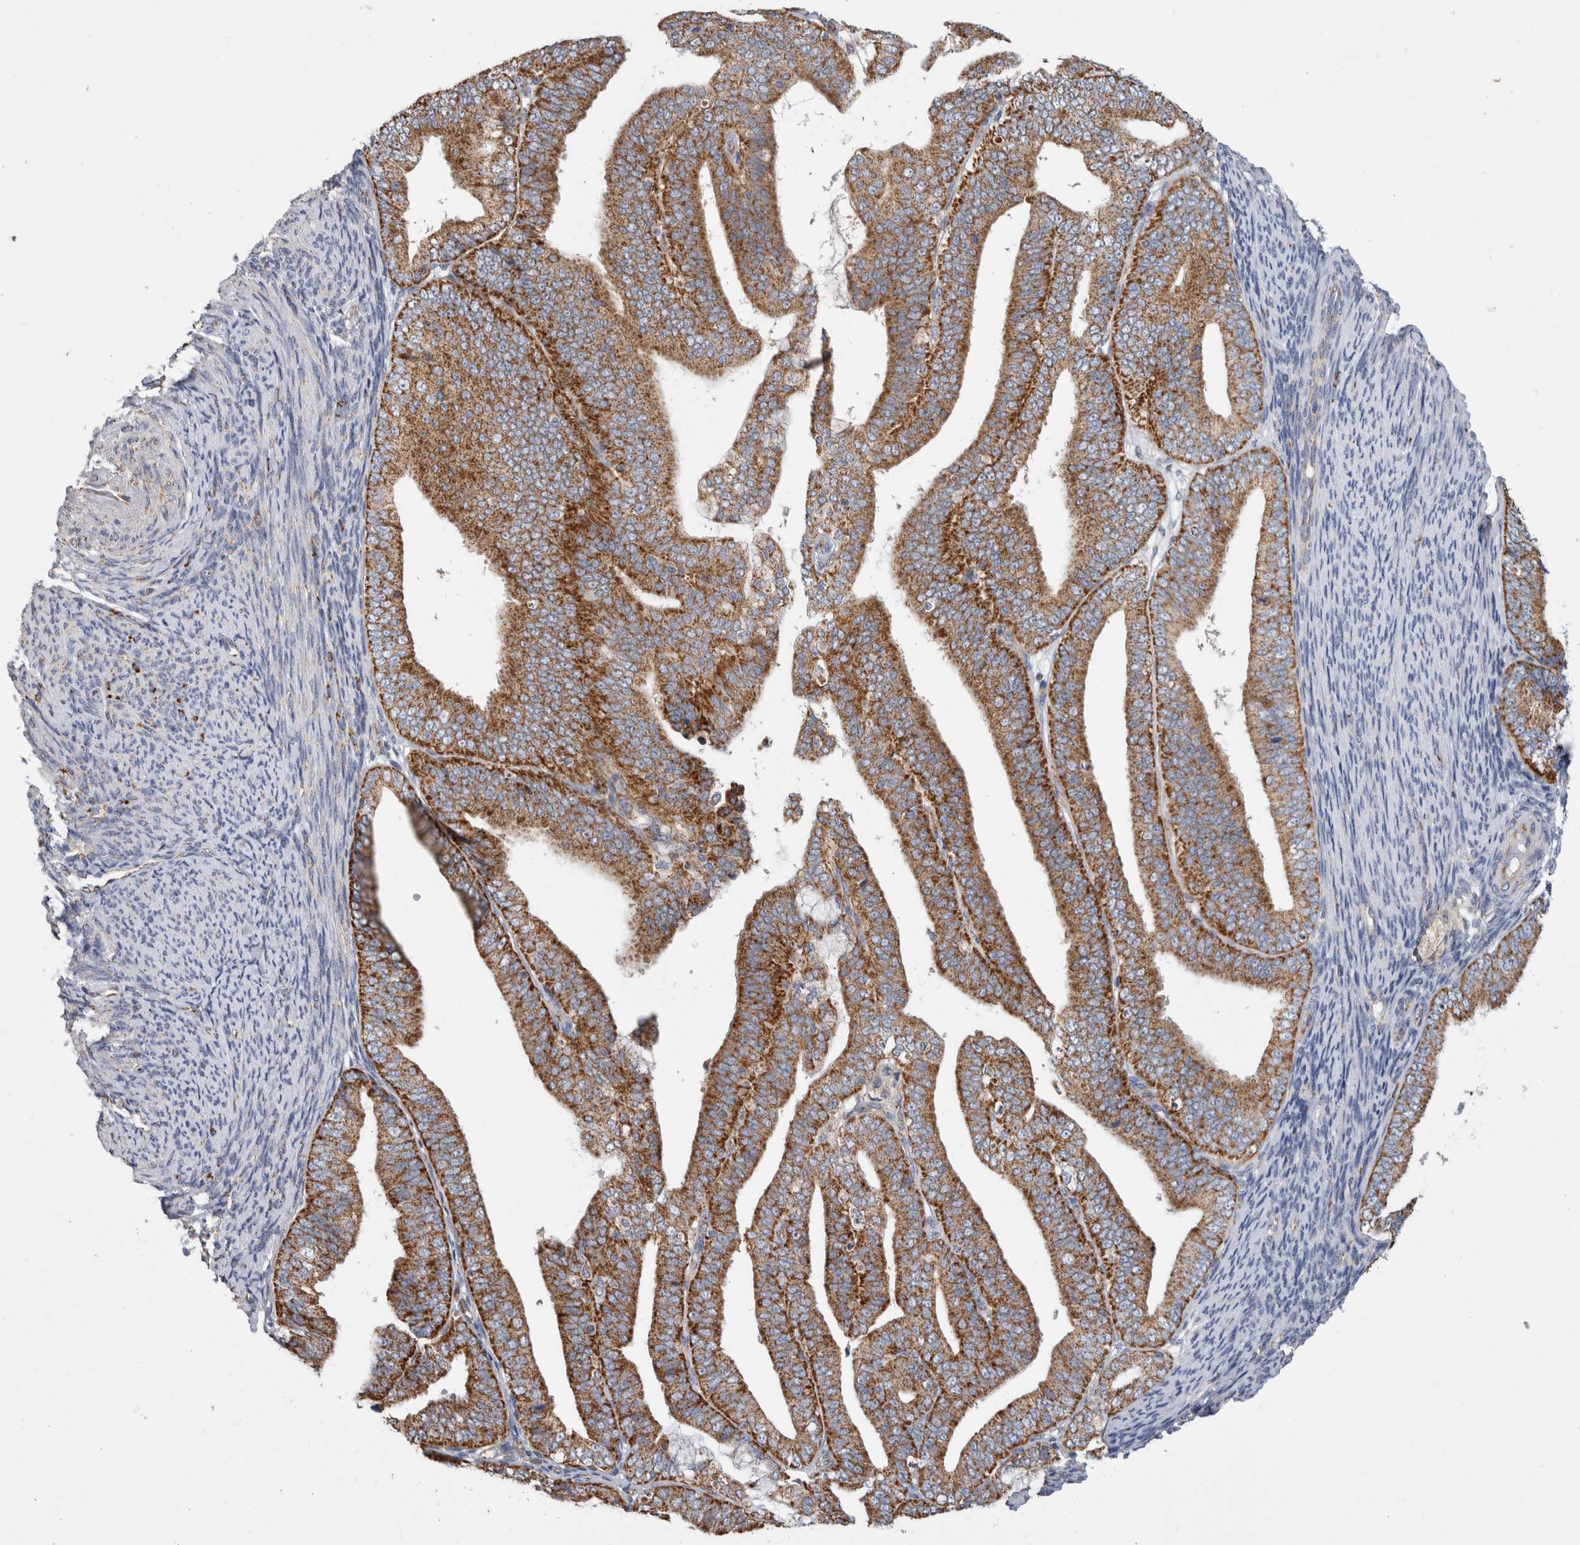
{"staining": {"intensity": "strong", "quantity": ">75%", "location": "cytoplasmic/membranous"}, "tissue": "endometrial cancer", "cell_type": "Tumor cells", "image_type": "cancer", "snomed": [{"axis": "morphology", "description": "Adenocarcinoma, NOS"}, {"axis": "topography", "description": "Endometrium"}], "caption": "Adenocarcinoma (endometrial) stained with a brown dye displays strong cytoplasmic/membranous positive expression in about >75% of tumor cells.", "gene": "IARS2", "patient": {"sex": "female", "age": 63}}